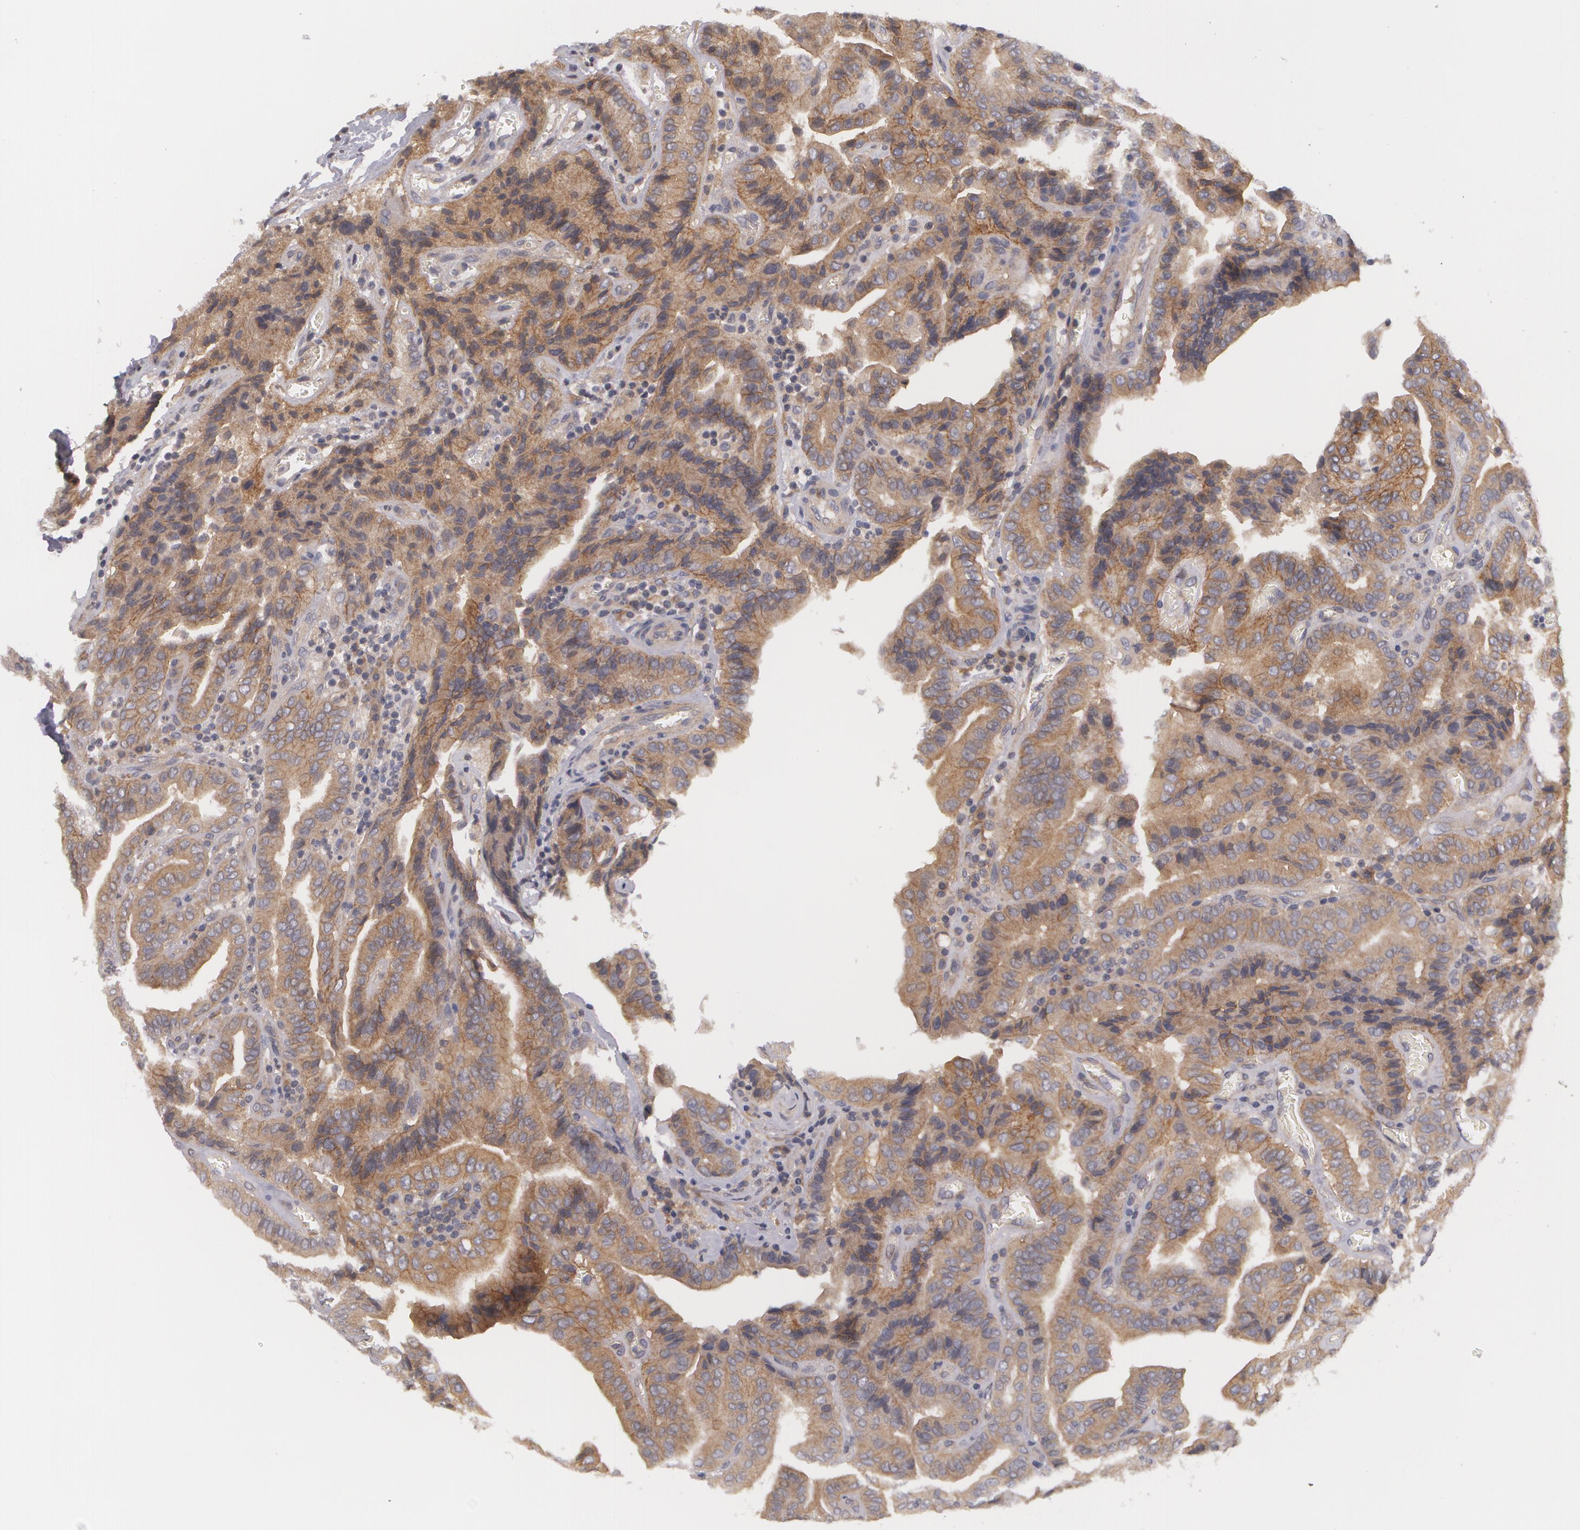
{"staining": {"intensity": "moderate", "quantity": ">75%", "location": "cytoplasmic/membranous"}, "tissue": "thyroid cancer", "cell_type": "Tumor cells", "image_type": "cancer", "snomed": [{"axis": "morphology", "description": "Papillary adenocarcinoma, NOS"}, {"axis": "topography", "description": "Thyroid gland"}], "caption": "Tumor cells reveal medium levels of moderate cytoplasmic/membranous positivity in approximately >75% of cells in human thyroid cancer.", "gene": "CASK", "patient": {"sex": "female", "age": 71}}